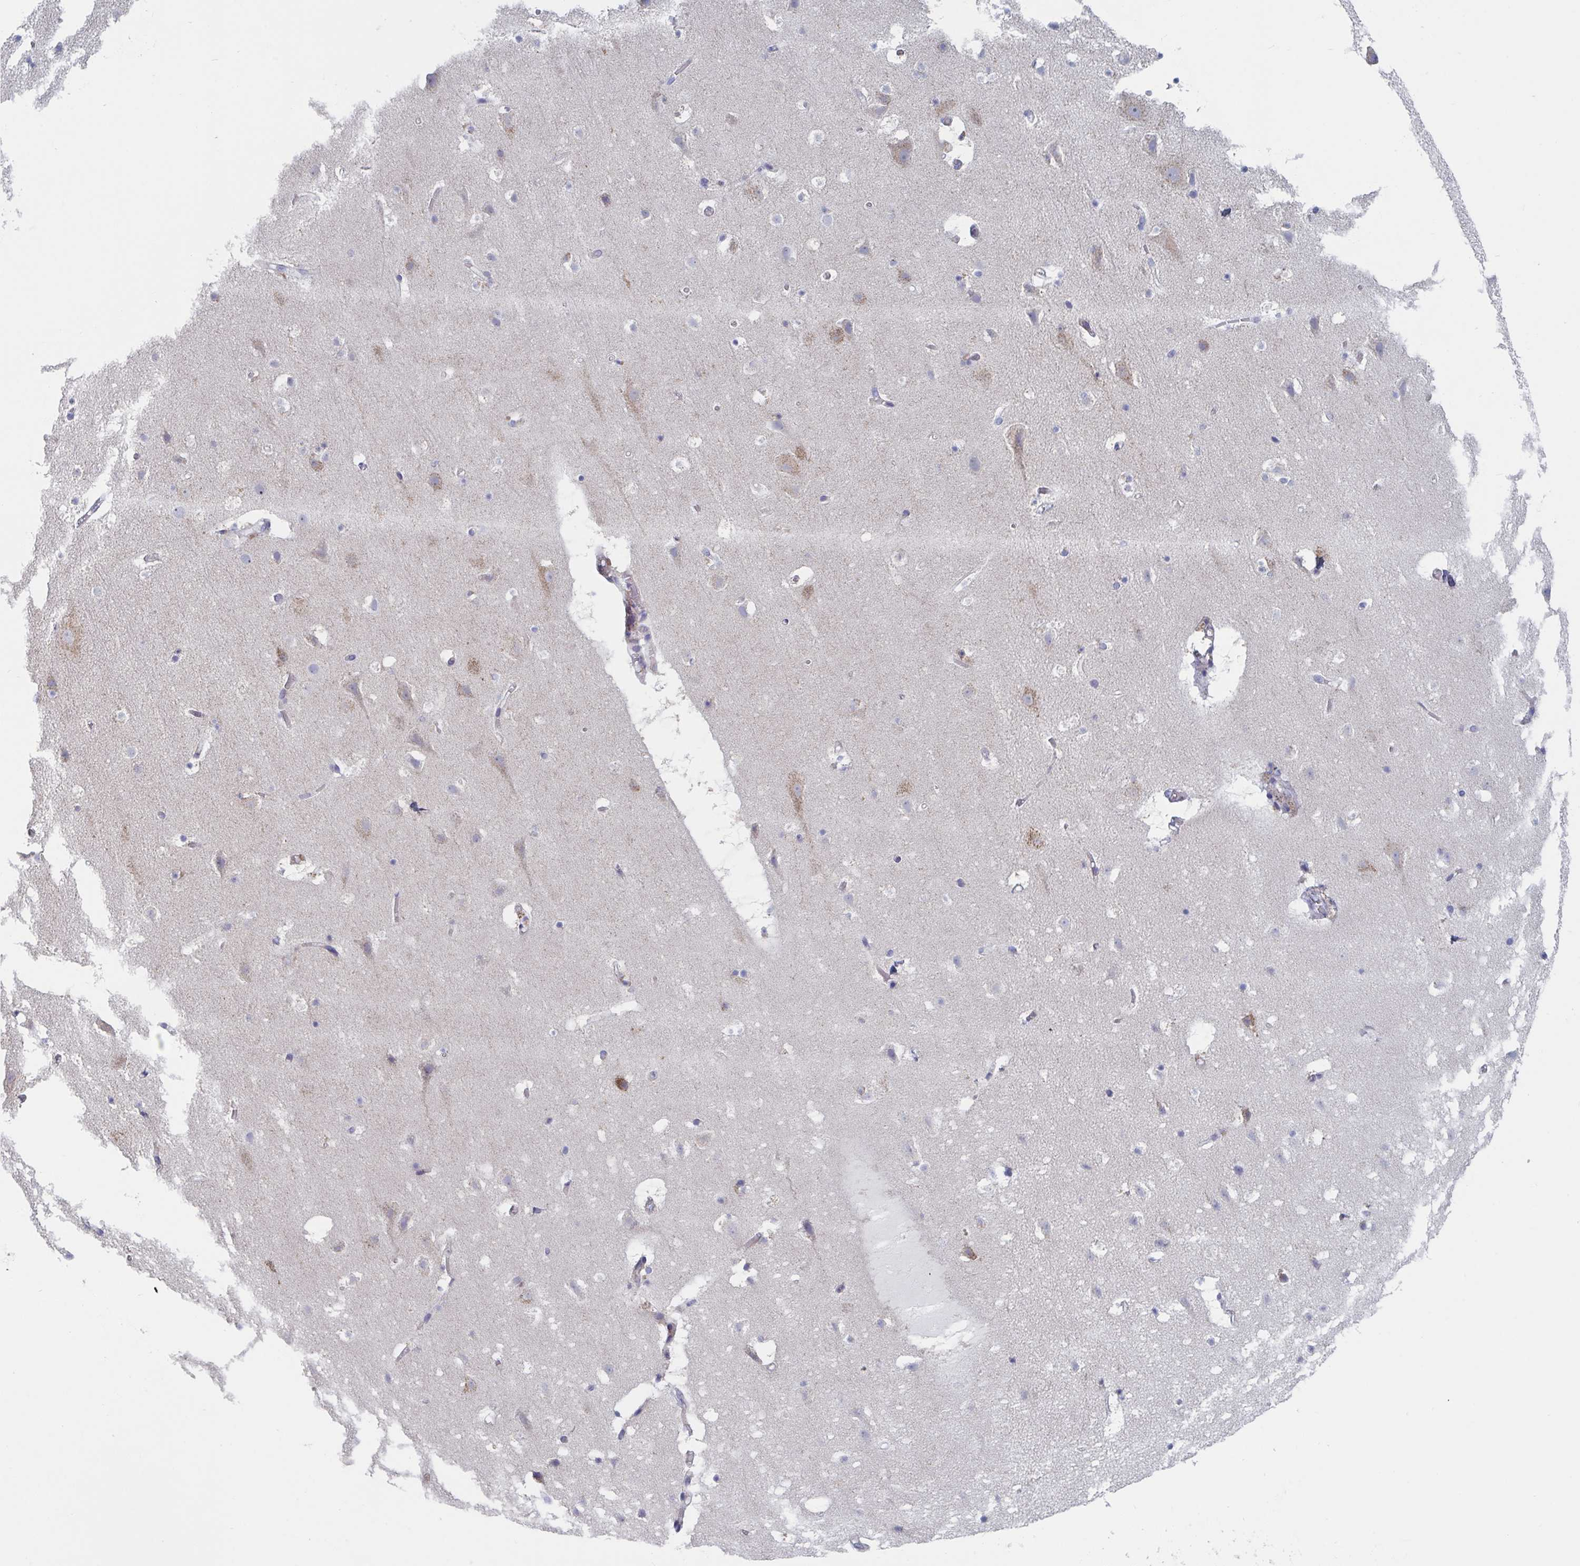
{"staining": {"intensity": "negative", "quantity": "none", "location": "none"}, "tissue": "cerebral cortex", "cell_type": "Endothelial cells", "image_type": "normal", "snomed": [{"axis": "morphology", "description": "Normal tissue, NOS"}, {"axis": "topography", "description": "Cerebral cortex"}], "caption": "DAB immunohistochemical staining of normal cerebral cortex exhibits no significant staining in endothelial cells. (Brightfield microscopy of DAB immunohistochemistry (IHC) at high magnification).", "gene": "MRPL53", "patient": {"sex": "female", "age": 42}}